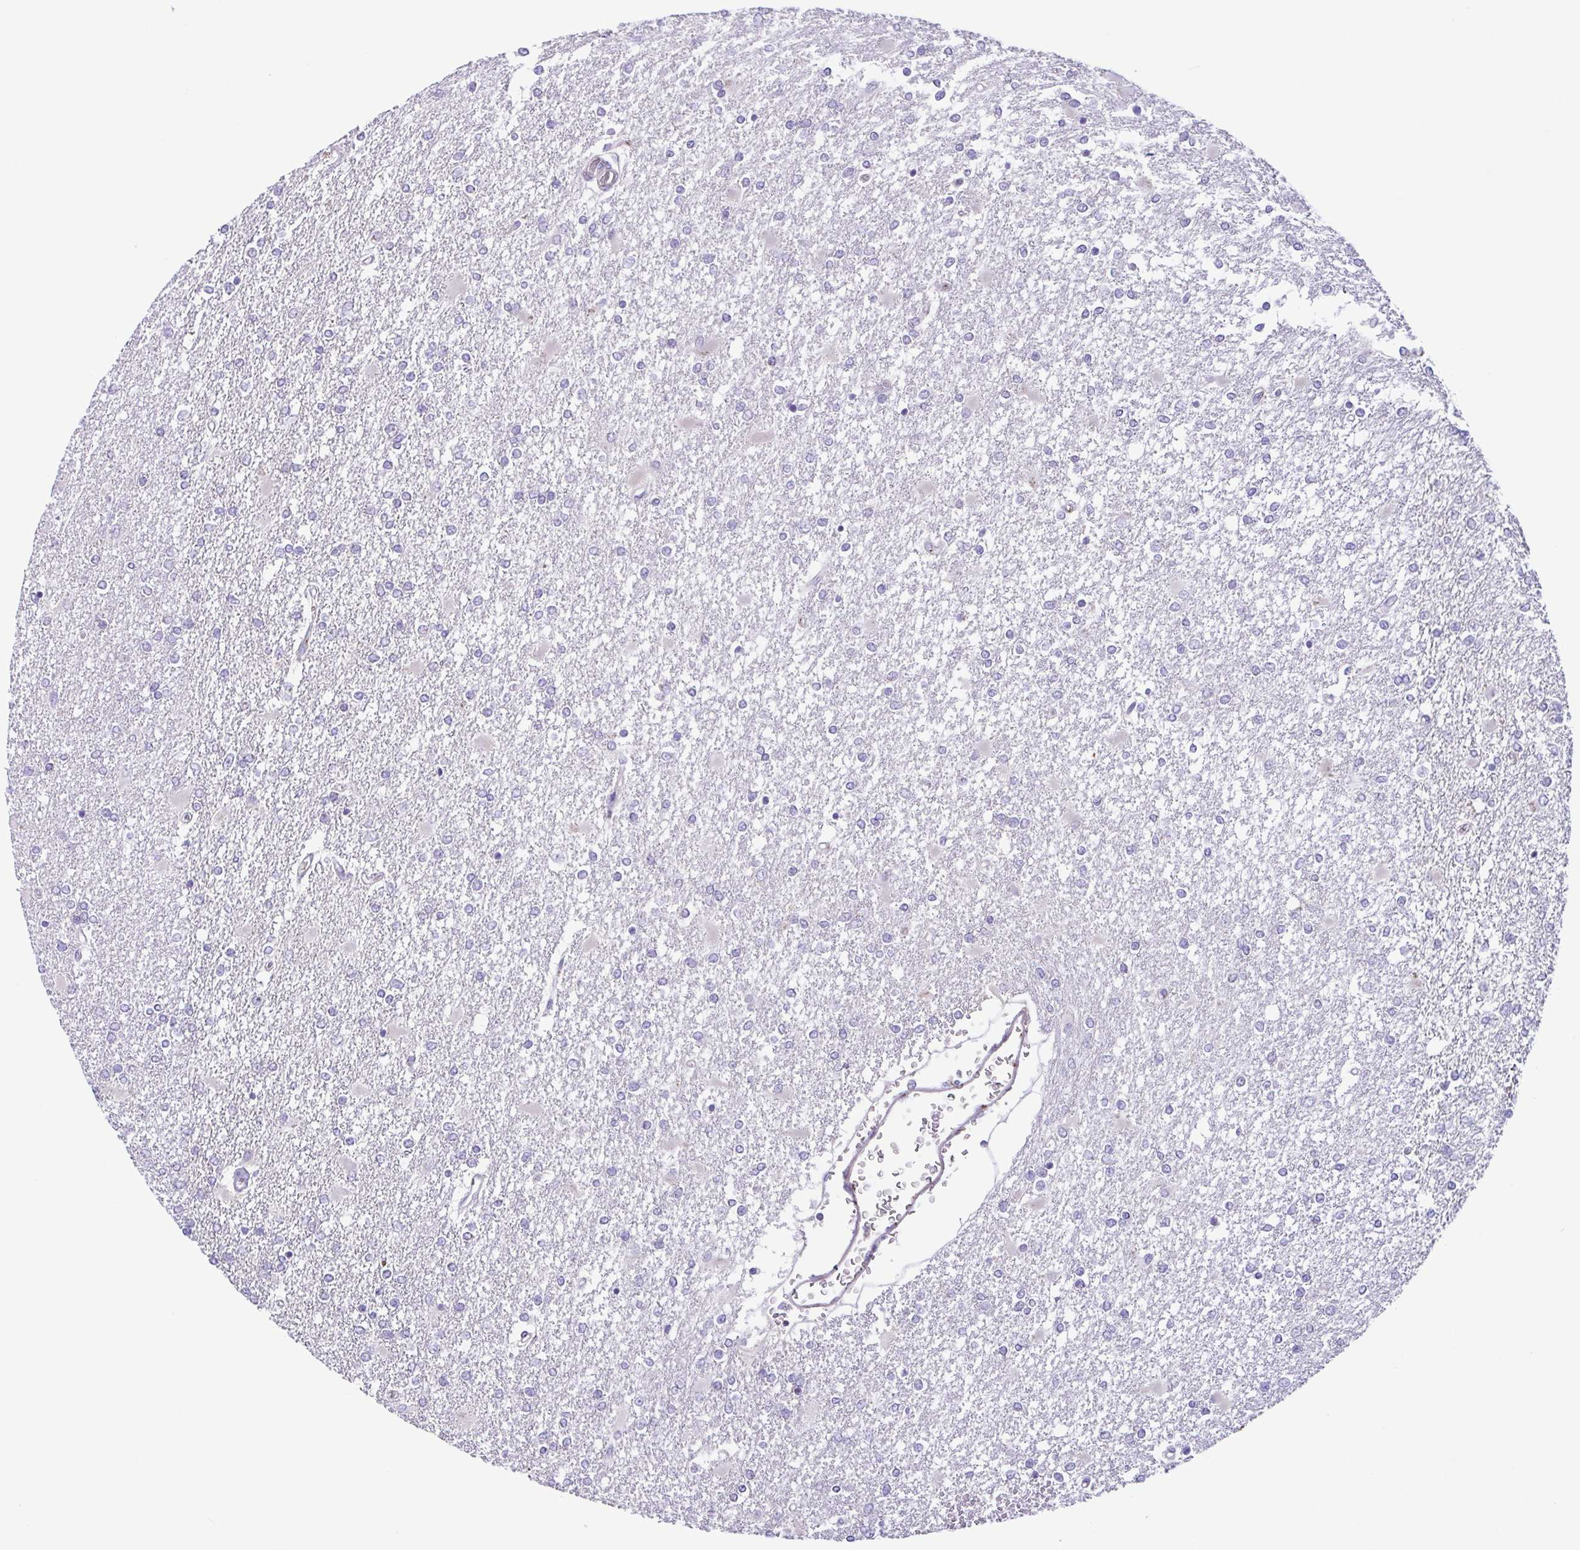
{"staining": {"intensity": "negative", "quantity": "none", "location": "none"}, "tissue": "glioma", "cell_type": "Tumor cells", "image_type": "cancer", "snomed": [{"axis": "morphology", "description": "Glioma, malignant, High grade"}, {"axis": "topography", "description": "Cerebral cortex"}], "caption": "Glioma was stained to show a protein in brown. There is no significant staining in tumor cells. (Immunohistochemistry (ihc), brightfield microscopy, high magnification).", "gene": "COL17A1", "patient": {"sex": "male", "age": 79}}